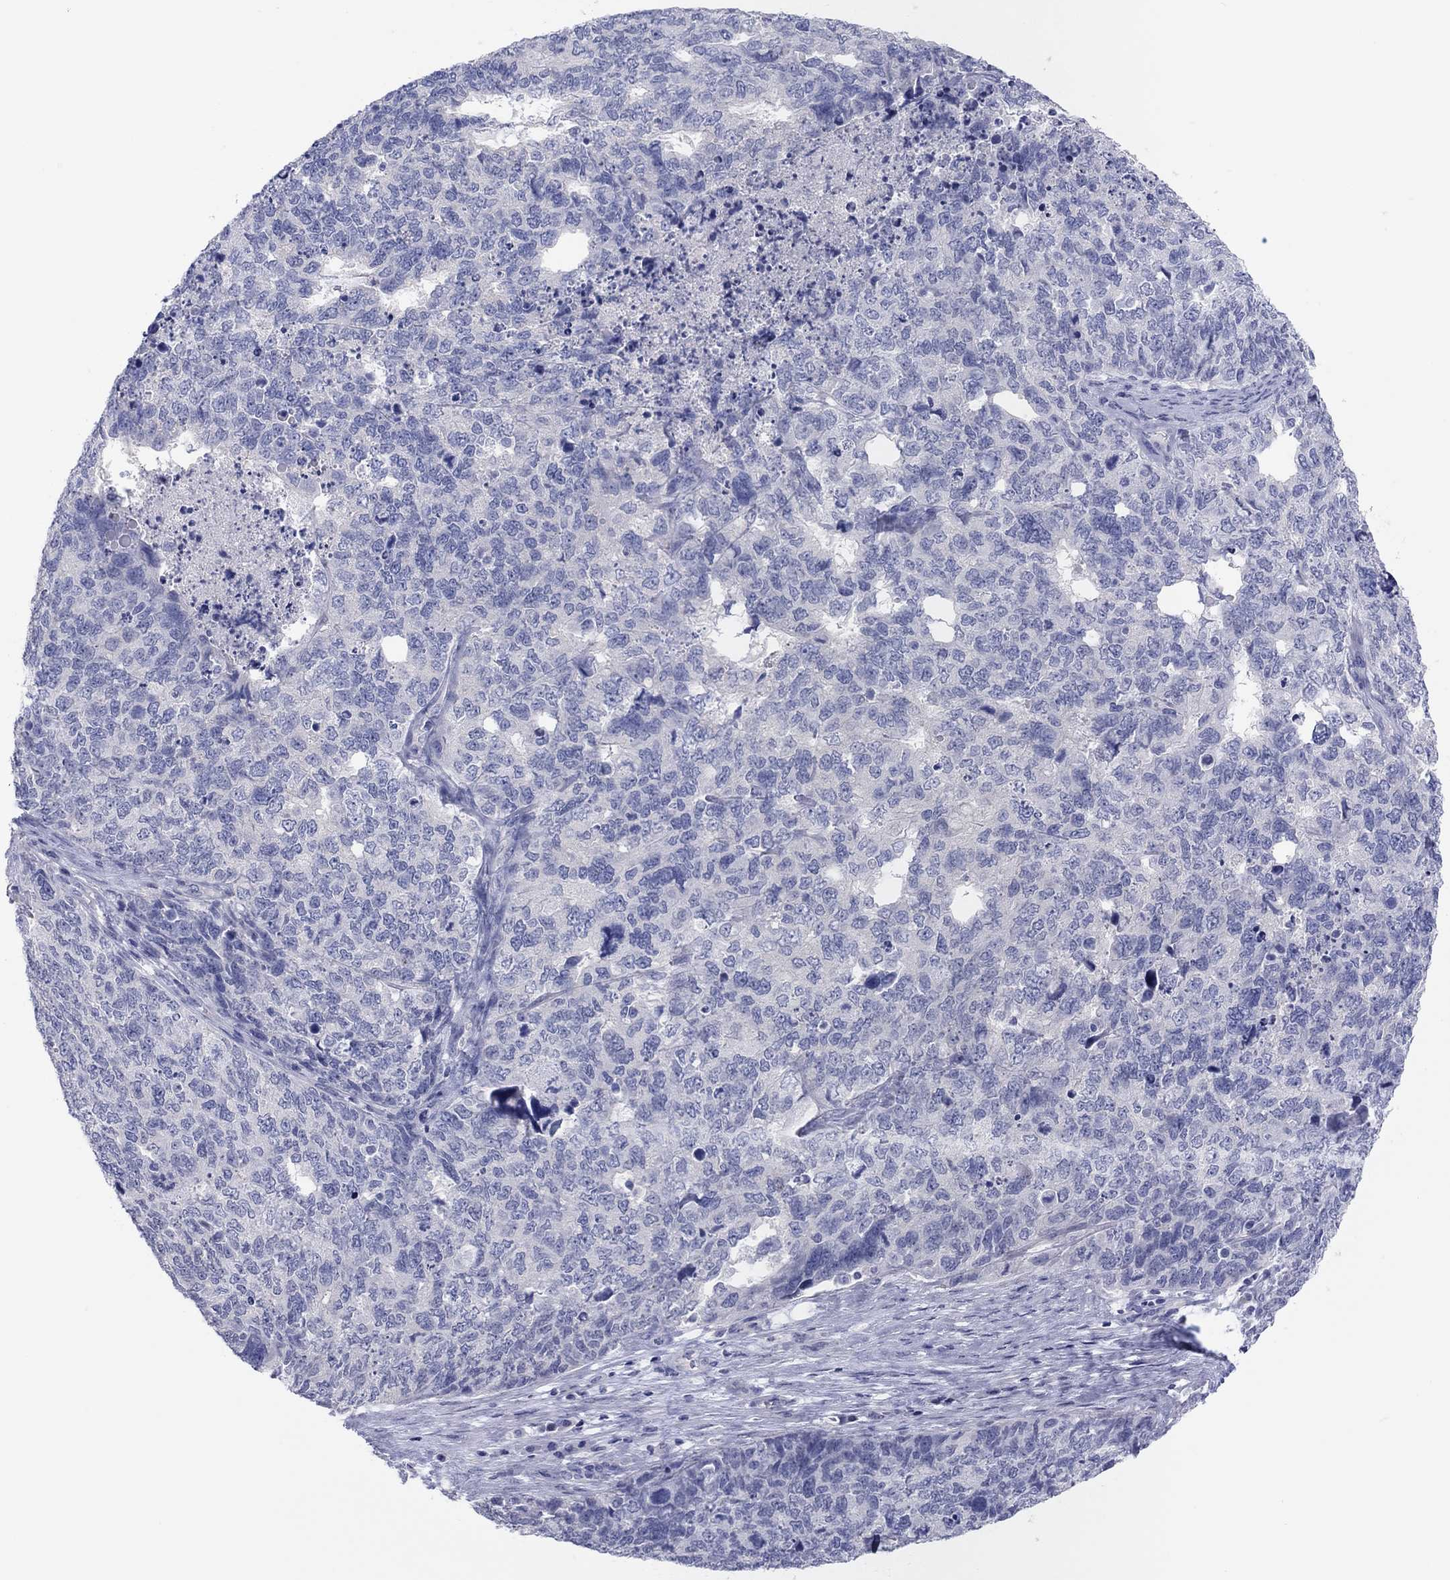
{"staining": {"intensity": "negative", "quantity": "none", "location": "none"}, "tissue": "cervical cancer", "cell_type": "Tumor cells", "image_type": "cancer", "snomed": [{"axis": "morphology", "description": "Squamous cell carcinoma, NOS"}, {"axis": "topography", "description": "Cervix"}], "caption": "Cervical cancer (squamous cell carcinoma) was stained to show a protein in brown. There is no significant positivity in tumor cells. (Brightfield microscopy of DAB IHC at high magnification).", "gene": "CPNE6", "patient": {"sex": "female", "age": 63}}